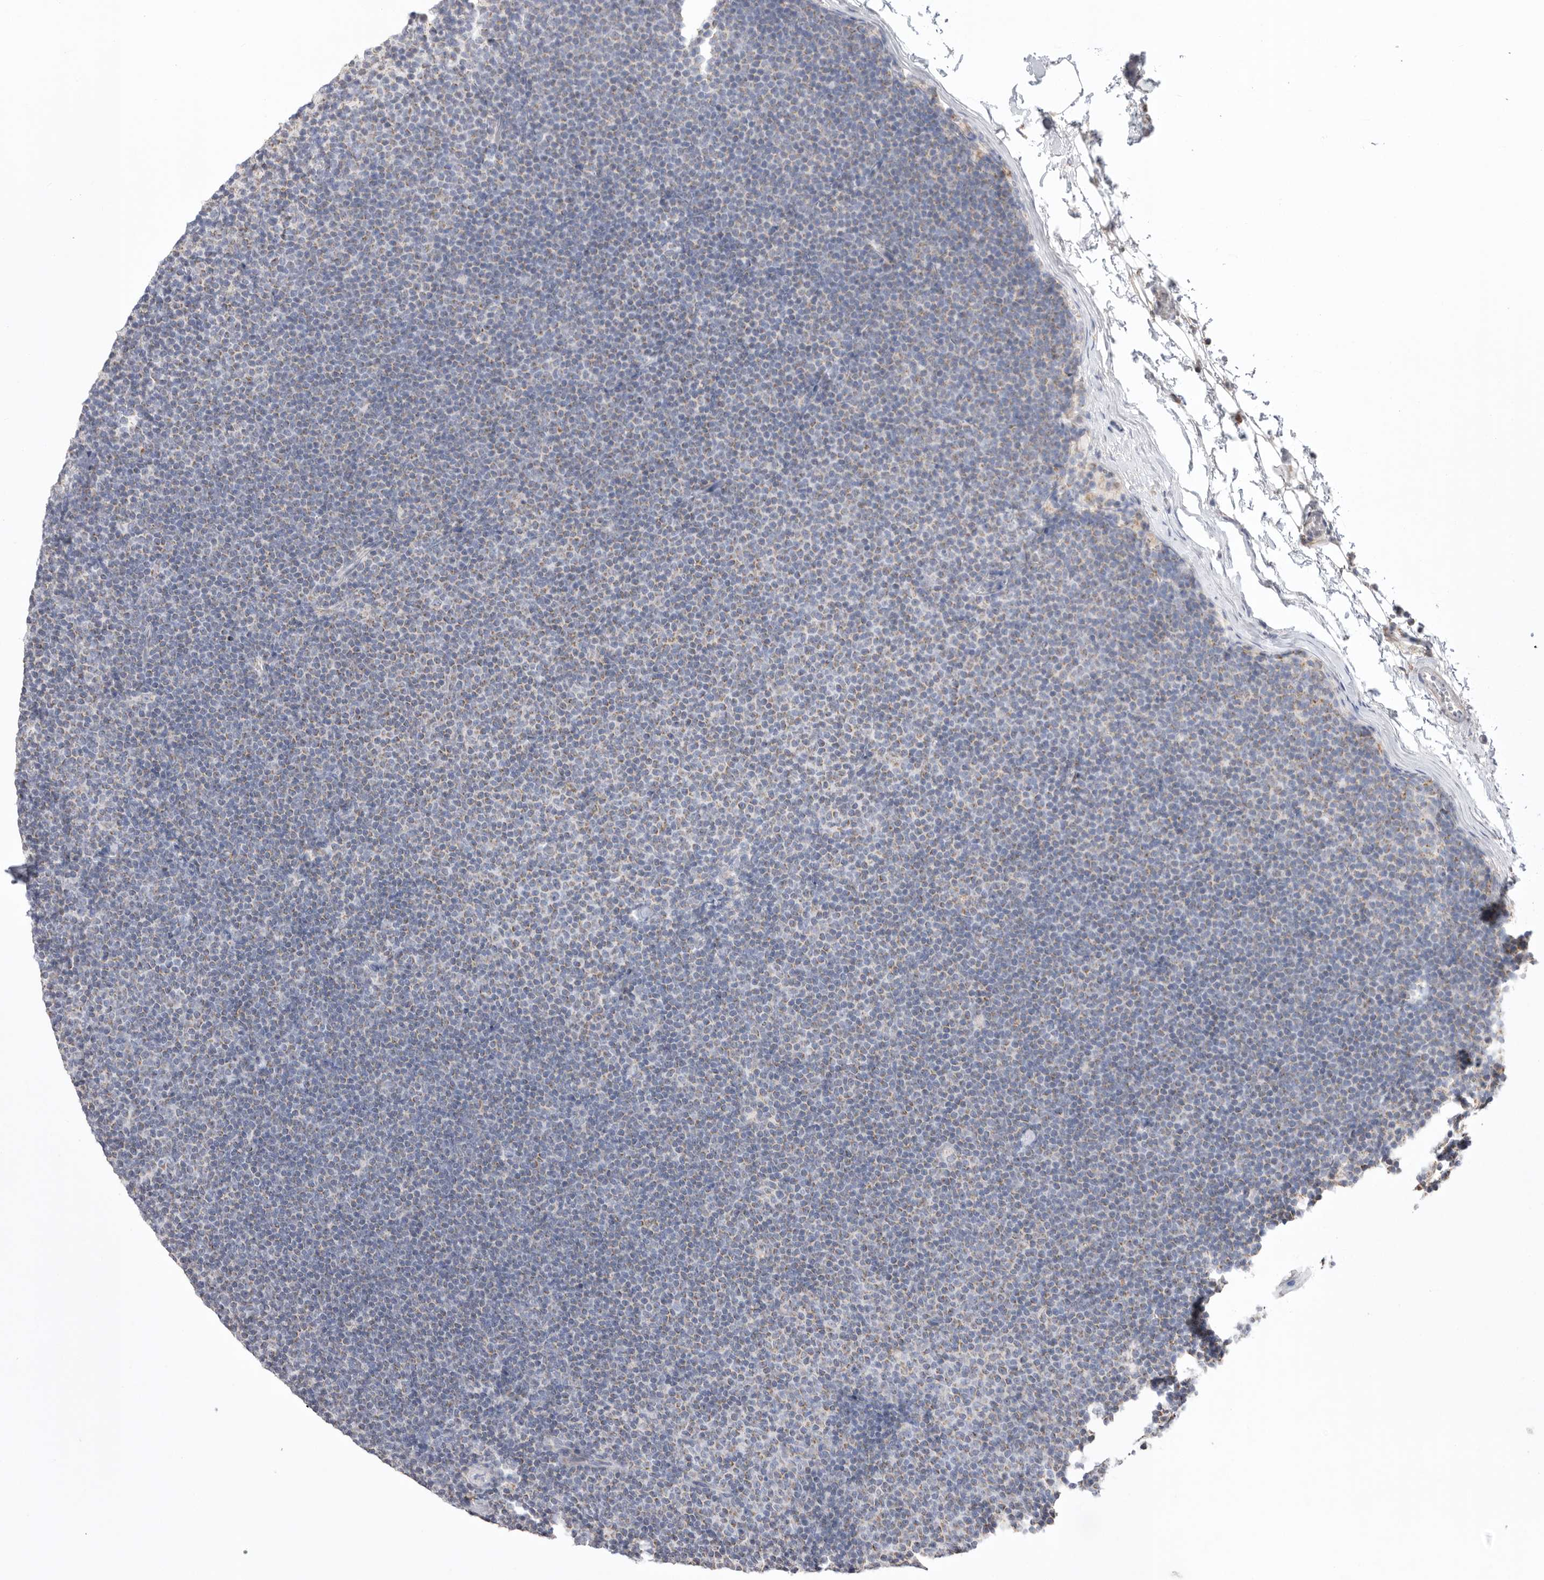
{"staining": {"intensity": "weak", "quantity": "<25%", "location": "cytoplasmic/membranous"}, "tissue": "lymphoma", "cell_type": "Tumor cells", "image_type": "cancer", "snomed": [{"axis": "morphology", "description": "Malignant lymphoma, non-Hodgkin's type, Low grade"}, {"axis": "topography", "description": "Lymph node"}], "caption": "DAB (3,3'-diaminobenzidine) immunohistochemical staining of human lymphoma exhibits no significant positivity in tumor cells. (IHC, brightfield microscopy, high magnification).", "gene": "VDAC3", "patient": {"sex": "female", "age": 53}}